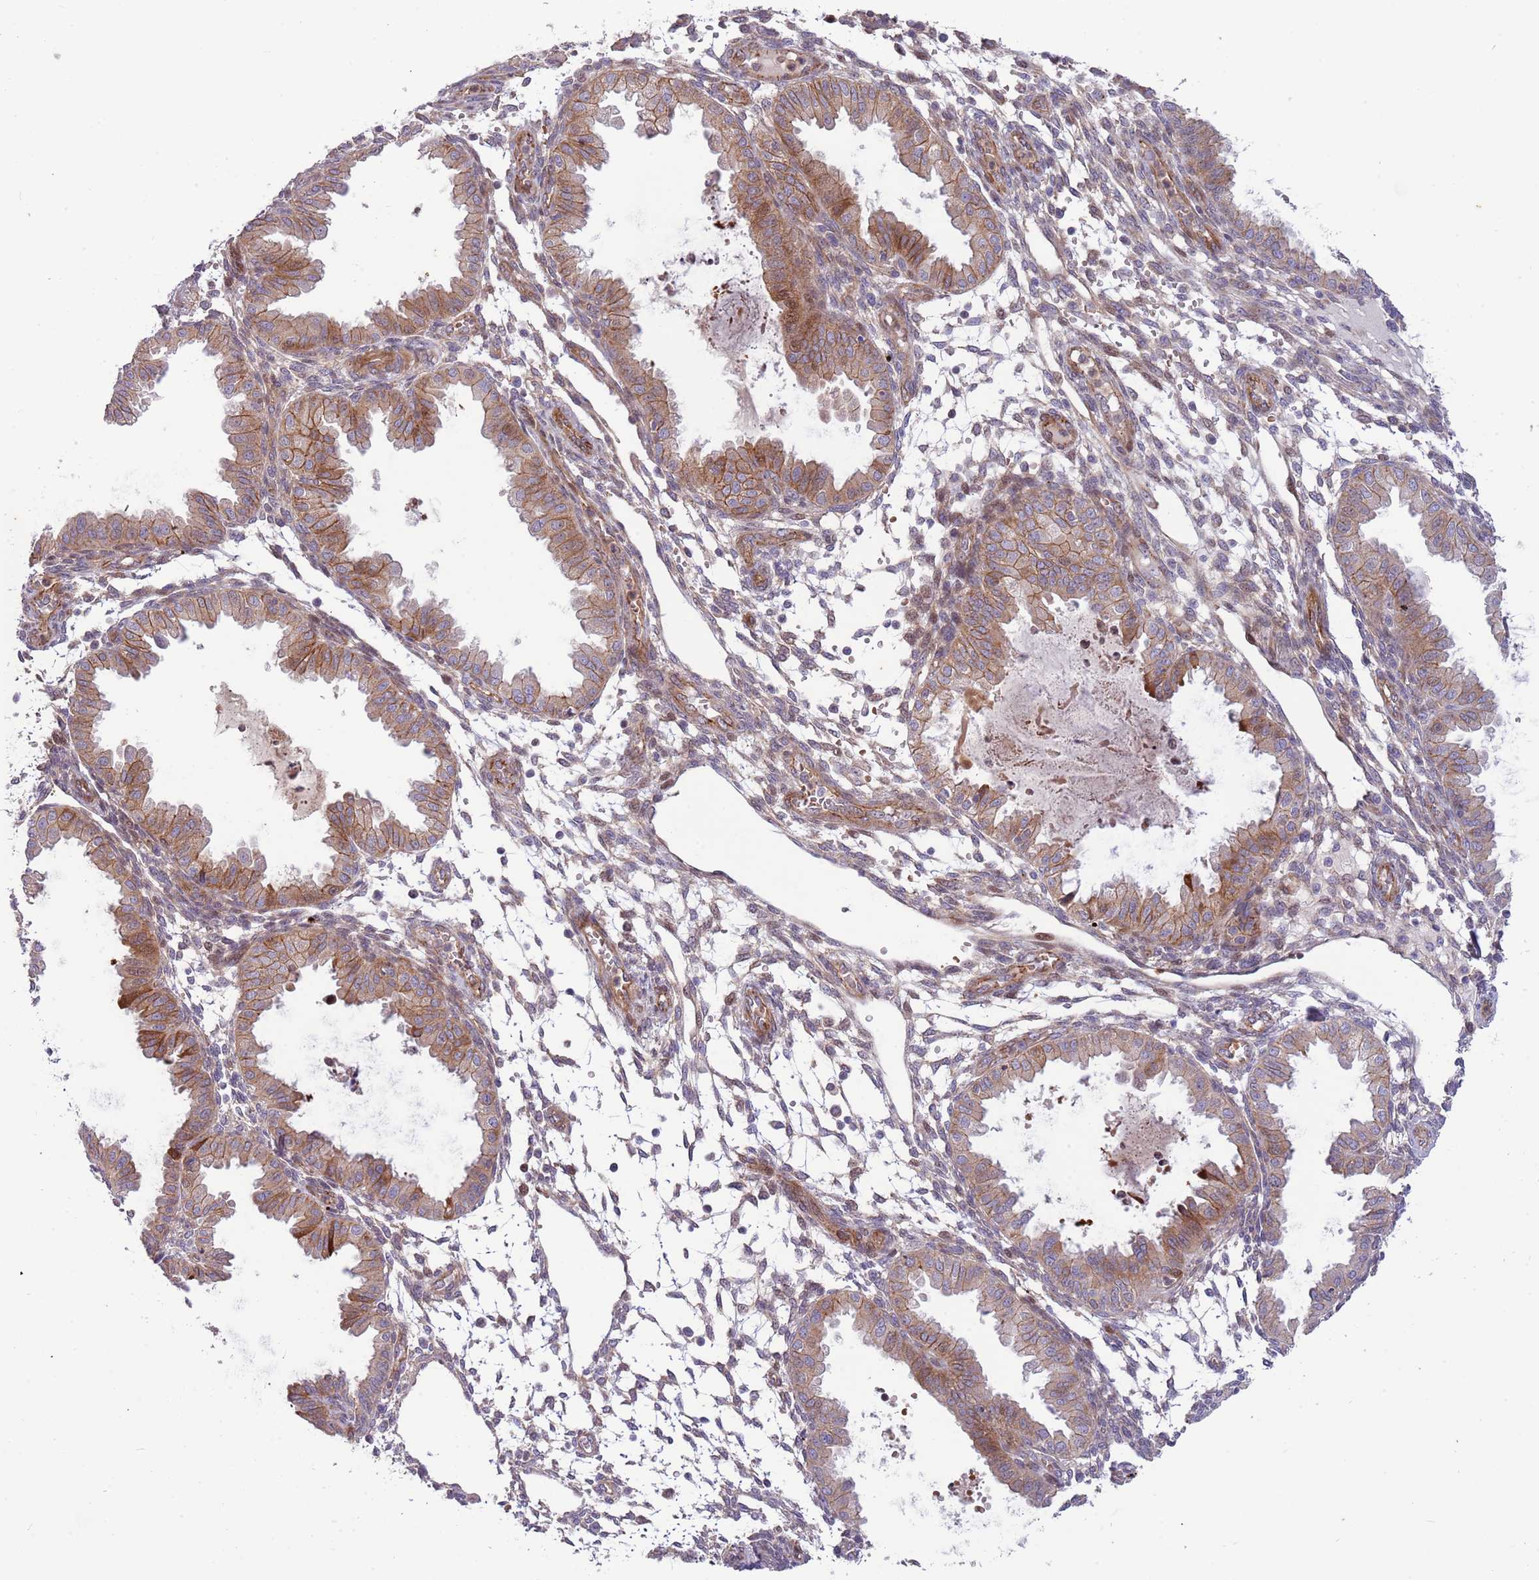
{"staining": {"intensity": "weak", "quantity": "25%-75%", "location": "cytoplasmic/membranous"}, "tissue": "endometrium", "cell_type": "Cells in endometrial stroma", "image_type": "normal", "snomed": [{"axis": "morphology", "description": "Normal tissue, NOS"}, {"axis": "topography", "description": "Endometrium"}], "caption": "DAB (3,3'-diaminobenzidine) immunohistochemical staining of benign endometrium shows weak cytoplasmic/membranous protein expression in approximately 25%-75% of cells in endometrial stroma. The staining was performed using DAB, with brown indicating positive protein expression. Nuclei are stained blue with hematoxylin.", "gene": "ITGB6", "patient": {"sex": "female", "age": 33}}